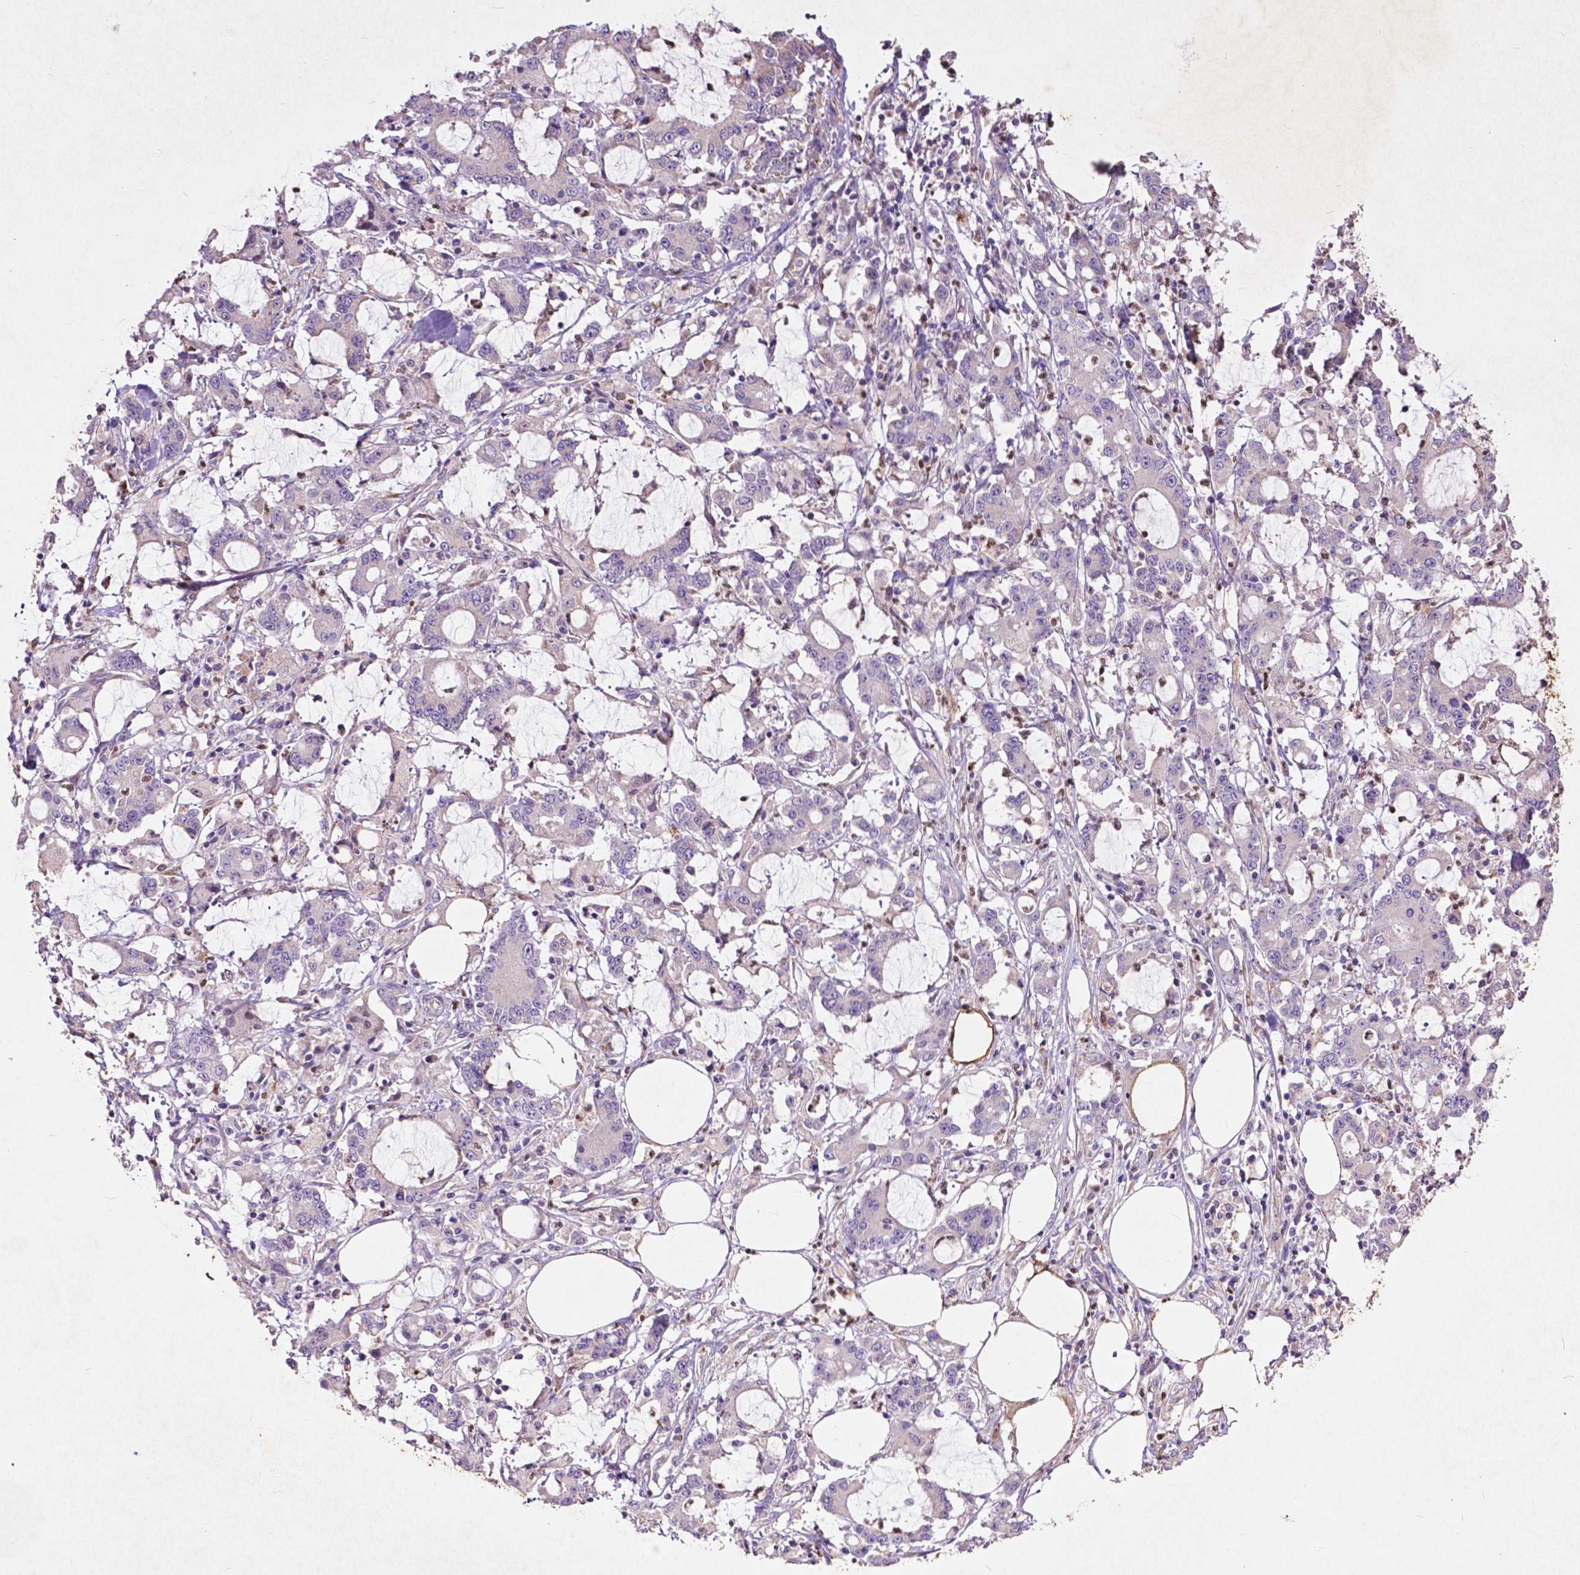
{"staining": {"intensity": "negative", "quantity": "none", "location": "none"}, "tissue": "stomach cancer", "cell_type": "Tumor cells", "image_type": "cancer", "snomed": [{"axis": "morphology", "description": "Adenocarcinoma, NOS"}, {"axis": "topography", "description": "Stomach, upper"}], "caption": "This histopathology image is of stomach adenocarcinoma stained with IHC to label a protein in brown with the nuclei are counter-stained blue. There is no expression in tumor cells.", "gene": "THEGL", "patient": {"sex": "male", "age": 68}}